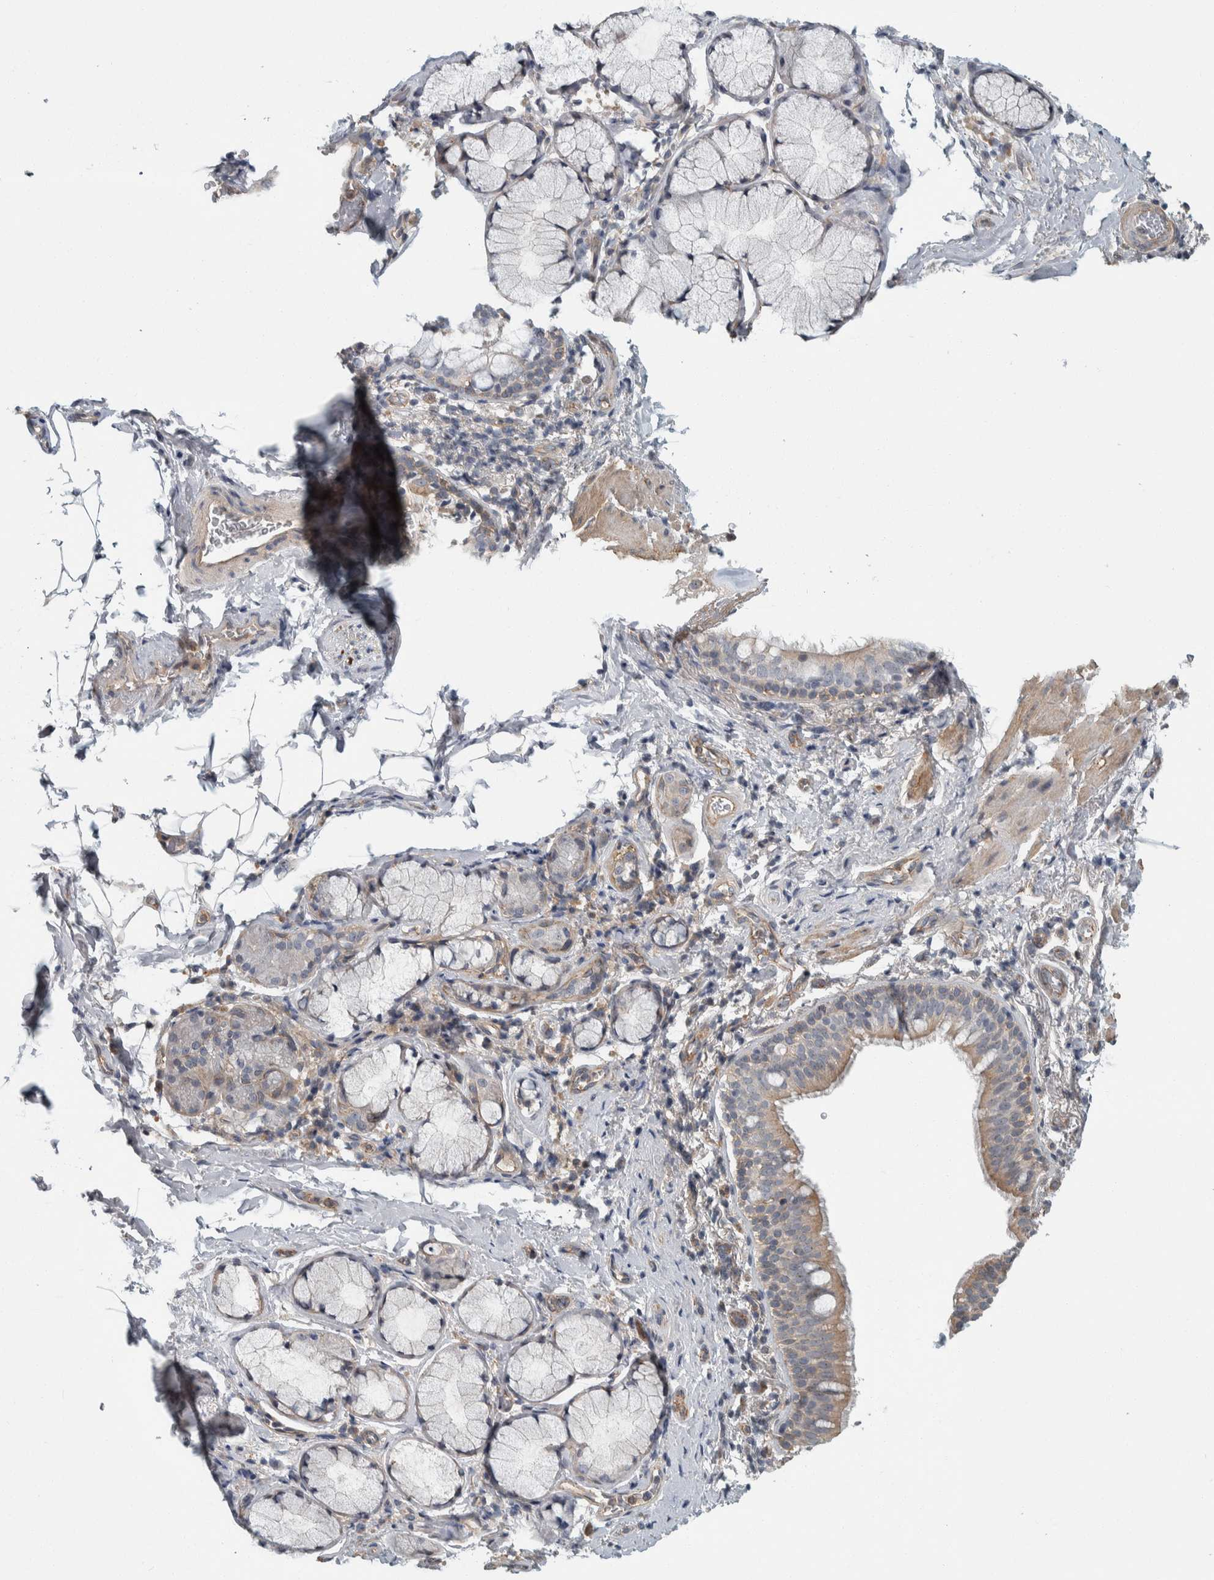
{"staining": {"intensity": "weak", "quantity": "25%-75%", "location": "cytoplasmic/membranous"}, "tissue": "bronchus", "cell_type": "Respiratory epithelial cells", "image_type": "normal", "snomed": [{"axis": "morphology", "description": "Normal tissue, NOS"}, {"axis": "morphology", "description": "Inflammation, NOS"}, {"axis": "topography", "description": "Cartilage tissue"}, {"axis": "topography", "description": "Bronchus"}], "caption": "DAB (3,3'-diaminobenzidine) immunohistochemical staining of benign bronchus shows weak cytoplasmic/membranous protein expression in approximately 25%-75% of respiratory epithelial cells.", "gene": "KCNJ3", "patient": {"sex": "male", "age": 77}}